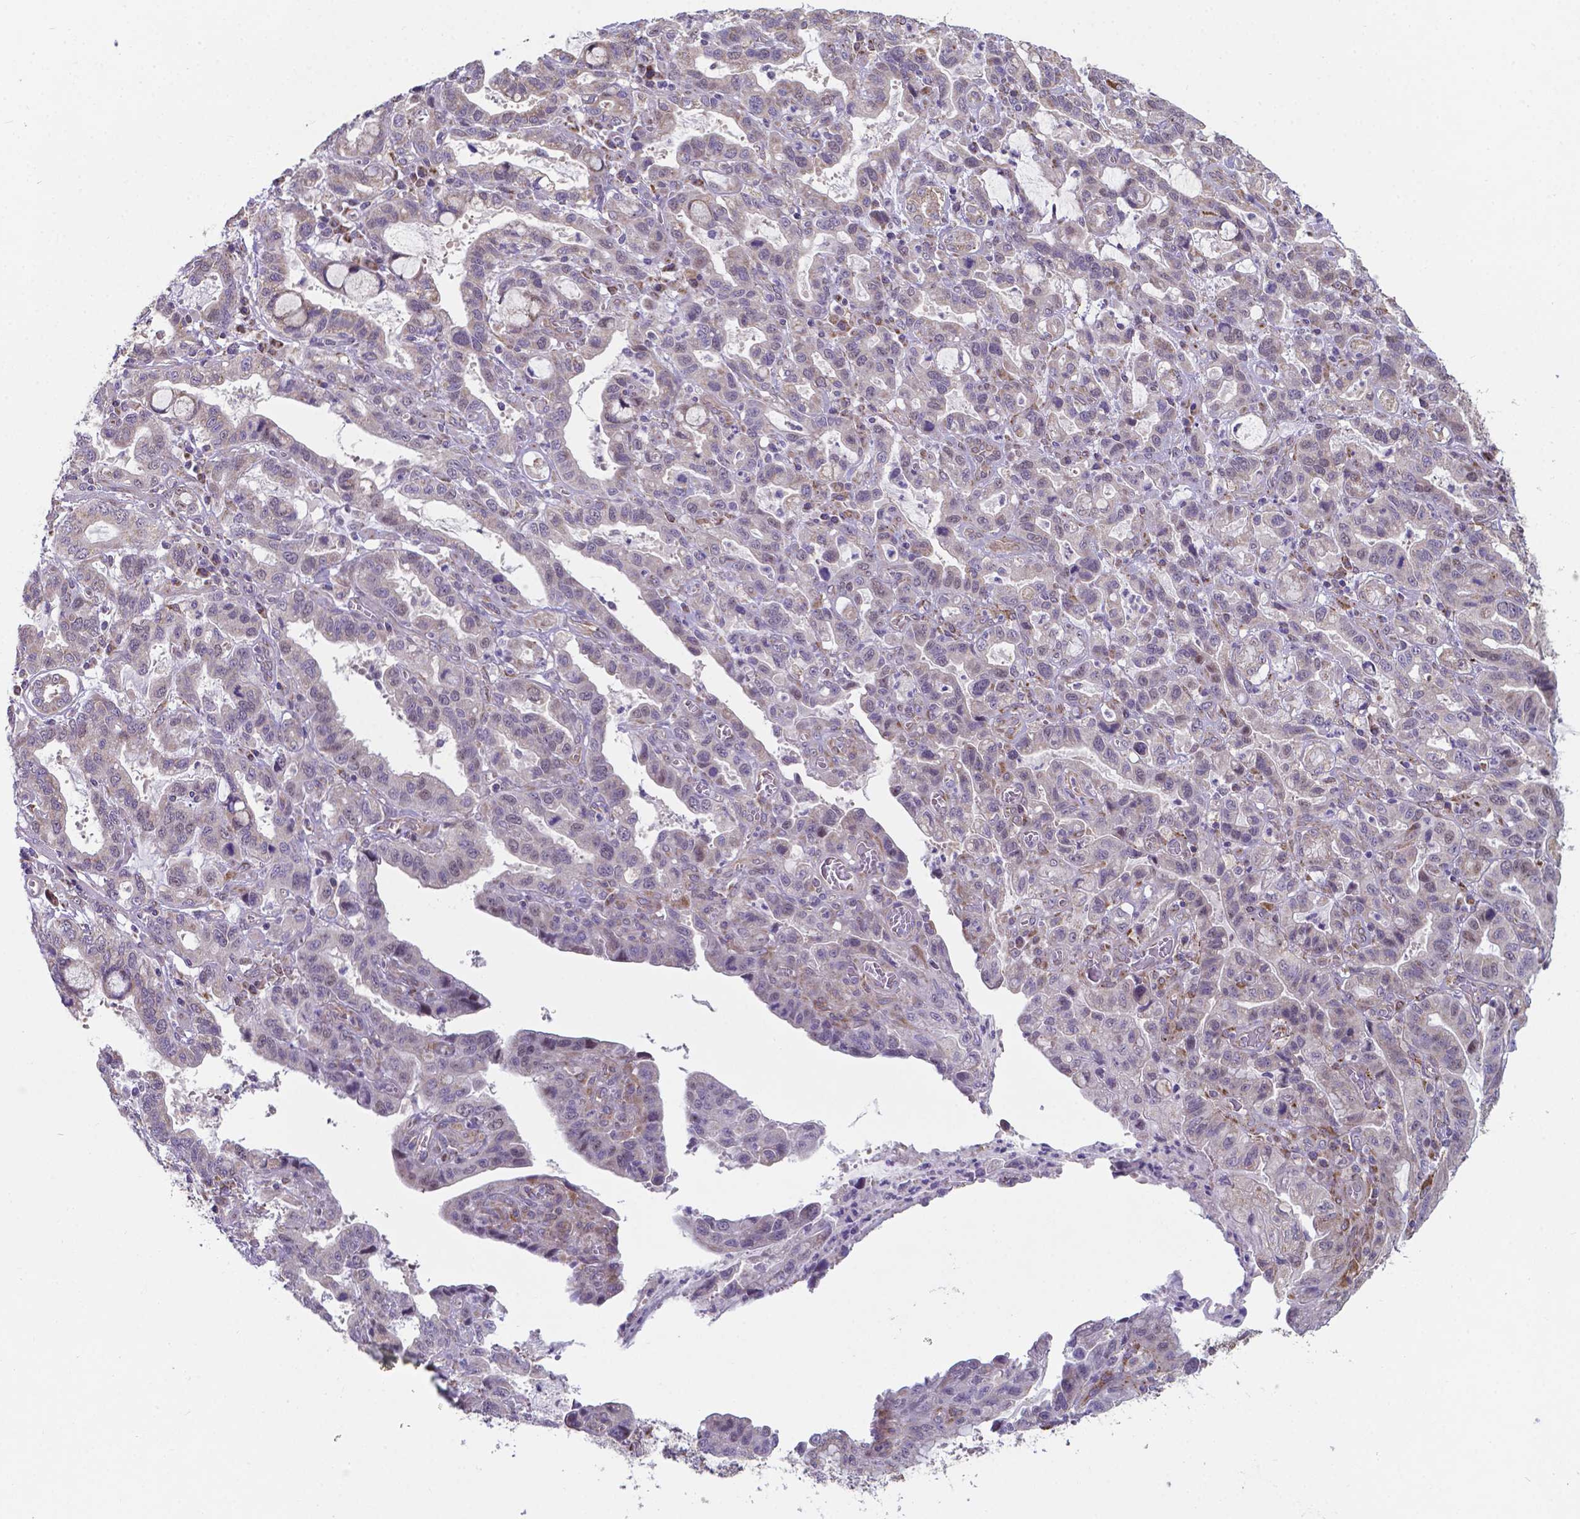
{"staining": {"intensity": "negative", "quantity": "none", "location": "none"}, "tissue": "stomach cancer", "cell_type": "Tumor cells", "image_type": "cancer", "snomed": [{"axis": "morphology", "description": "Adenocarcinoma, NOS"}, {"axis": "topography", "description": "Stomach, lower"}], "caption": "This micrograph is of stomach adenocarcinoma stained with IHC to label a protein in brown with the nuclei are counter-stained blue. There is no staining in tumor cells. Nuclei are stained in blue.", "gene": "FAM114A1", "patient": {"sex": "female", "age": 76}}